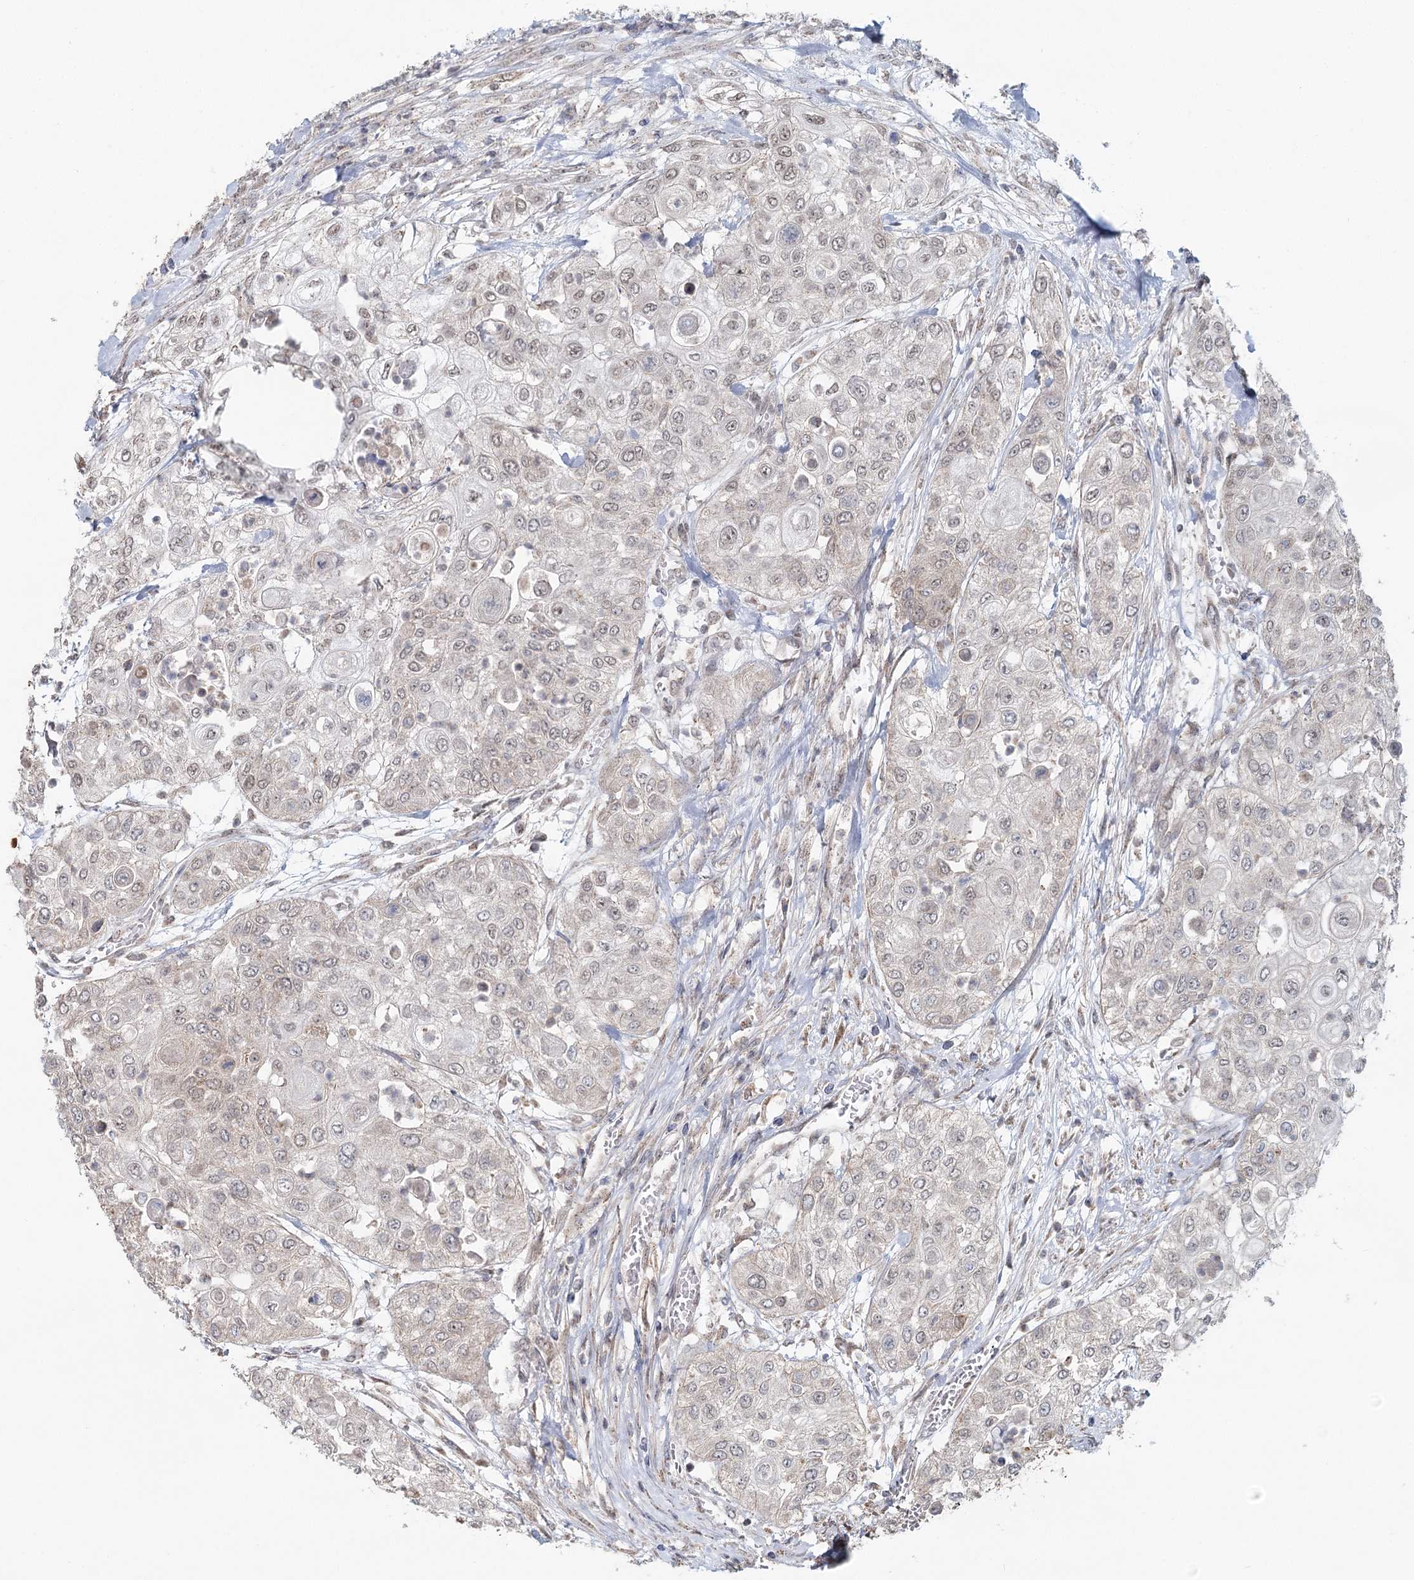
{"staining": {"intensity": "negative", "quantity": "none", "location": "none"}, "tissue": "urothelial cancer", "cell_type": "Tumor cells", "image_type": "cancer", "snomed": [{"axis": "morphology", "description": "Urothelial carcinoma, High grade"}, {"axis": "topography", "description": "Urinary bladder"}], "caption": "The histopathology image reveals no significant staining in tumor cells of urothelial cancer. (DAB (3,3'-diaminobenzidine) immunohistochemistry (IHC) with hematoxylin counter stain).", "gene": "GPALPP1", "patient": {"sex": "female", "age": 79}}